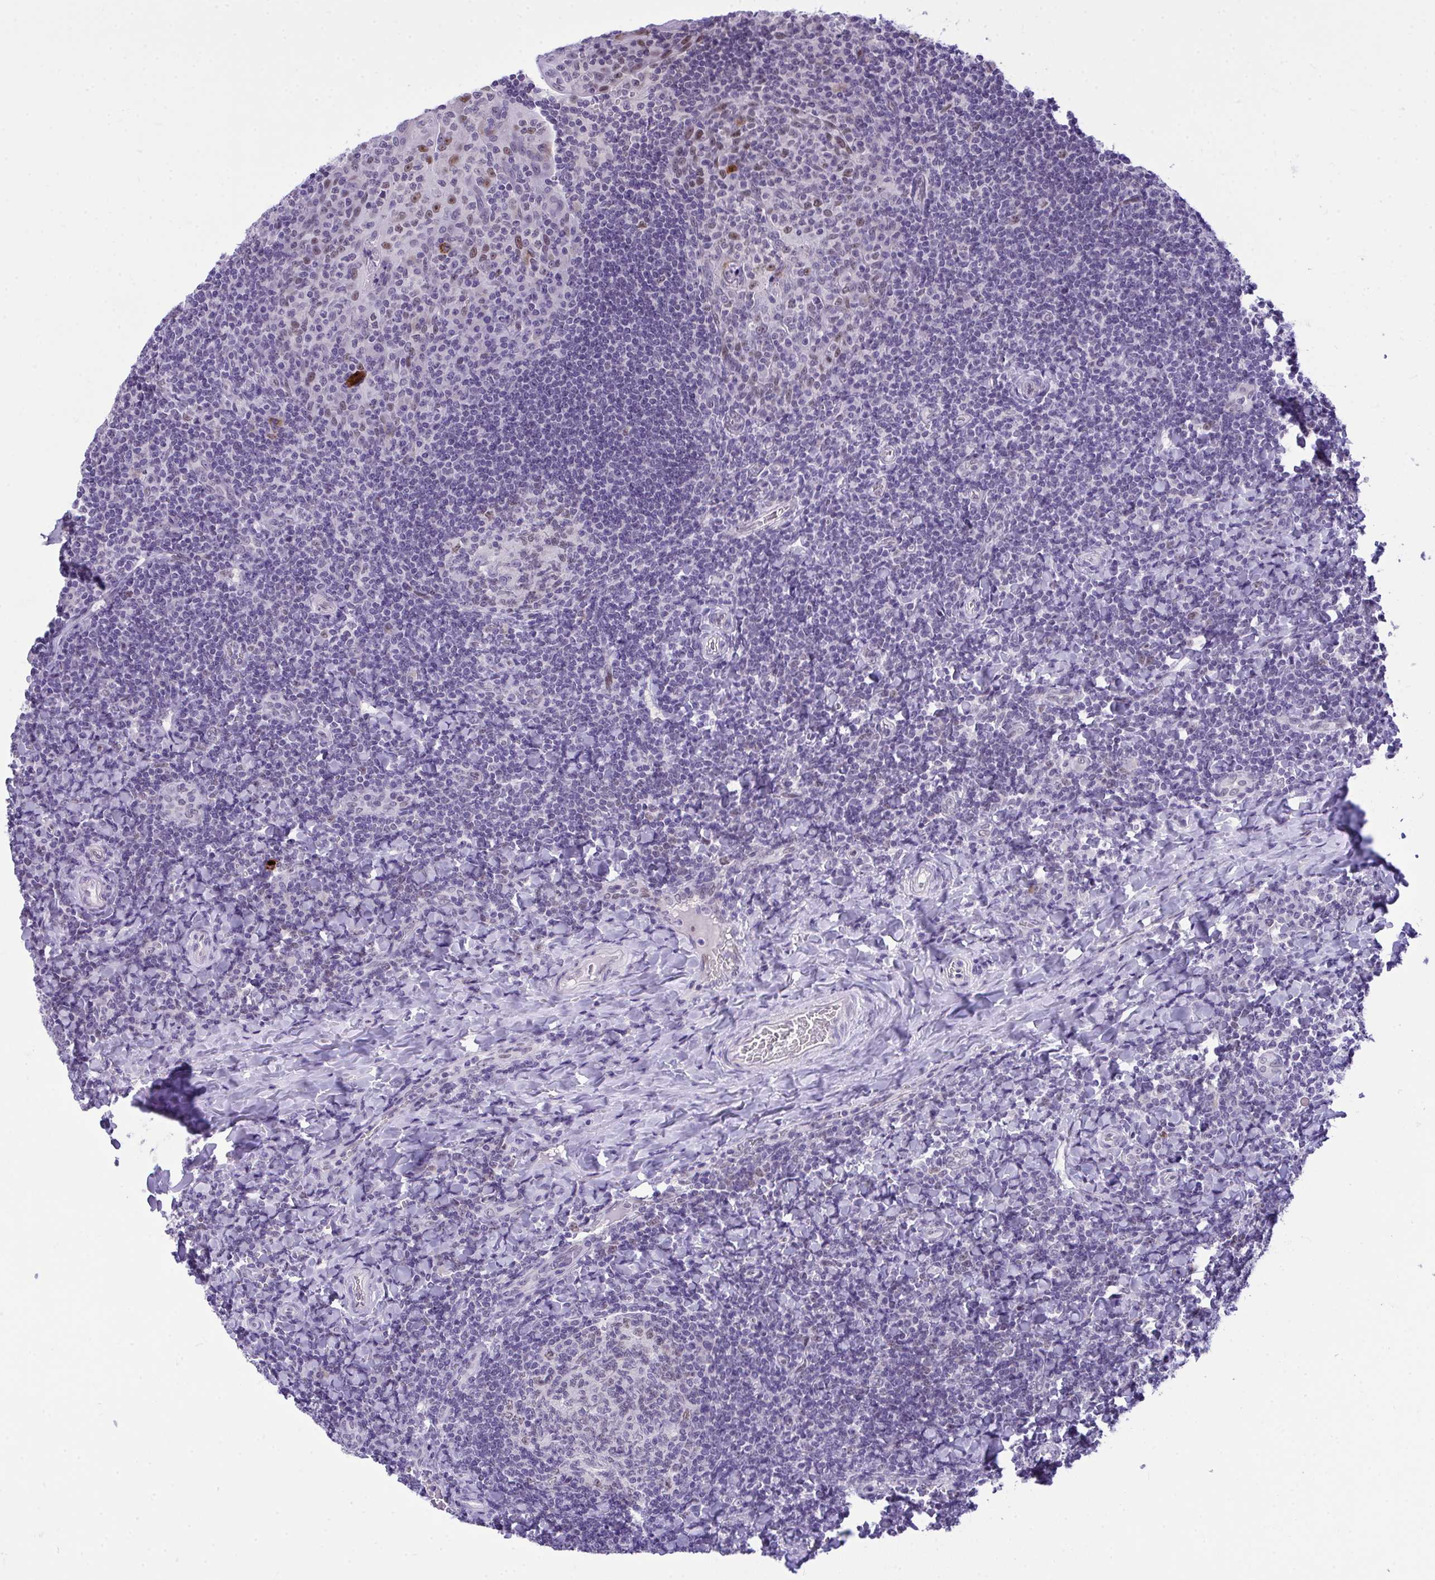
{"staining": {"intensity": "weak", "quantity": "25%-75%", "location": "nuclear"}, "tissue": "tonsil", "cell_type": "Germinal center cells", "image_type": "normal", "snomed": [{"axis": "morphology", "description": "Normal tissue, NOS"}, {"axis": "topography", "description": "Tonsil"}], "caption": "The immunohistochemical stain highlights weak nuclear expression in germinal center cells of normal tonsil.", "gene": "TEAD4", "patient": {"sex": "male", "age": 17}}